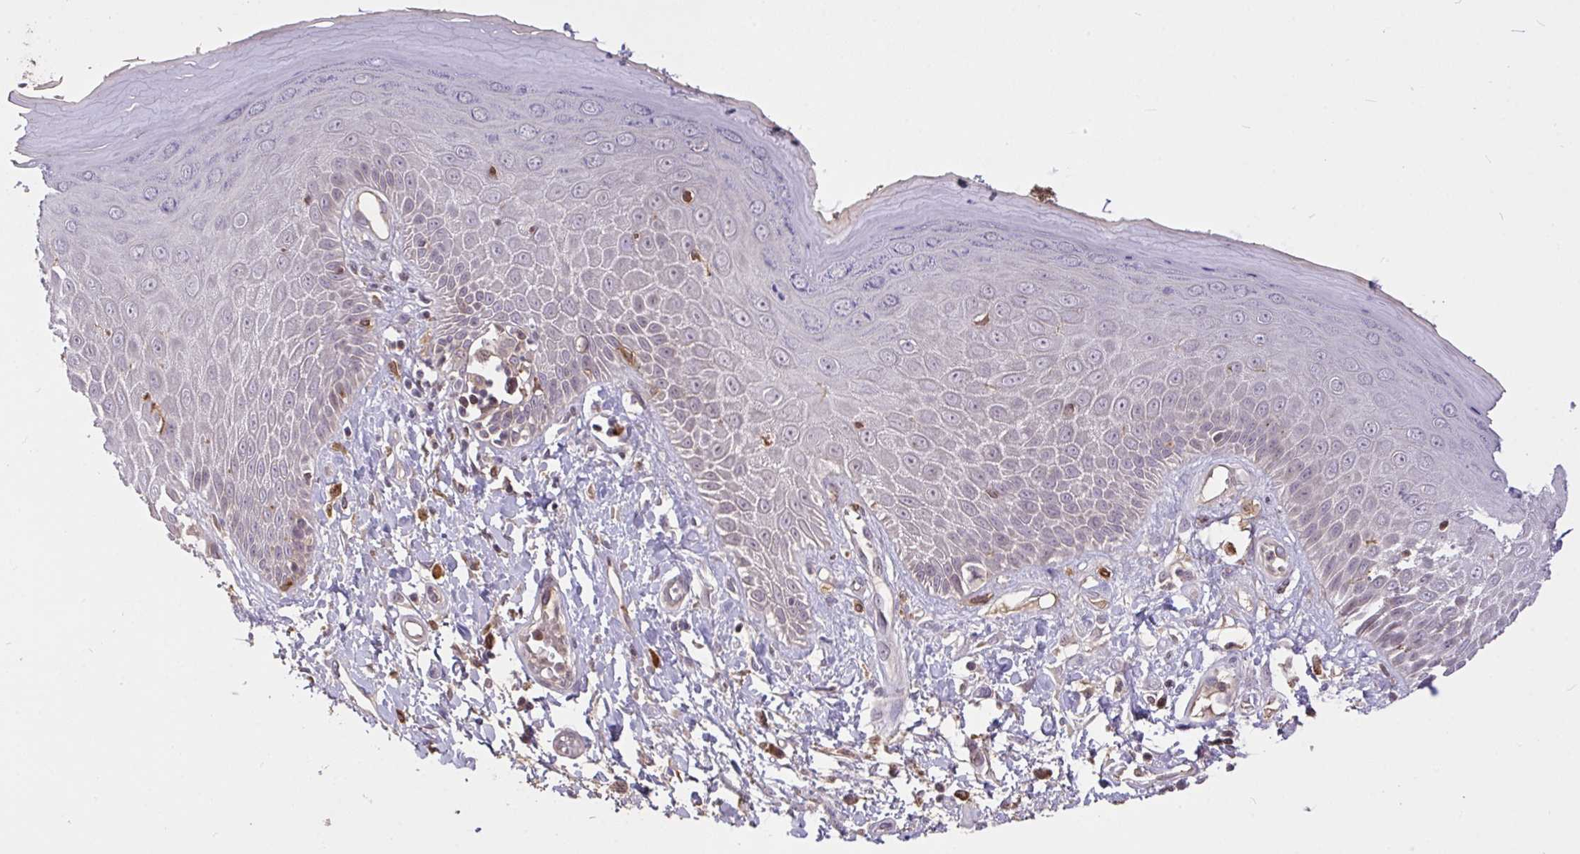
{"staining": {"intensity": "moderate", "quantity": "<25%", "location": "cytoplasmic/membranous"}, "tissue": "skin", "cell_type": "Epidermal cells", "image_type": "normal", "snomed": [{"axis": "morphology", "description": "Normal tissue, NOS"}, {"axis": "topography", "description": "Anal"}, {"axis": "topography", "description": "Peripheral nerve tissue"}], "caption": "Immunohistochemical staining of normal skin exhibits <25% levels of moderate cytoplasmic/membranous protein positivity in approximately <25% of epidermal cells.", "gene": "FCER1A", "patient": {"sex": "male", "age": 78}}